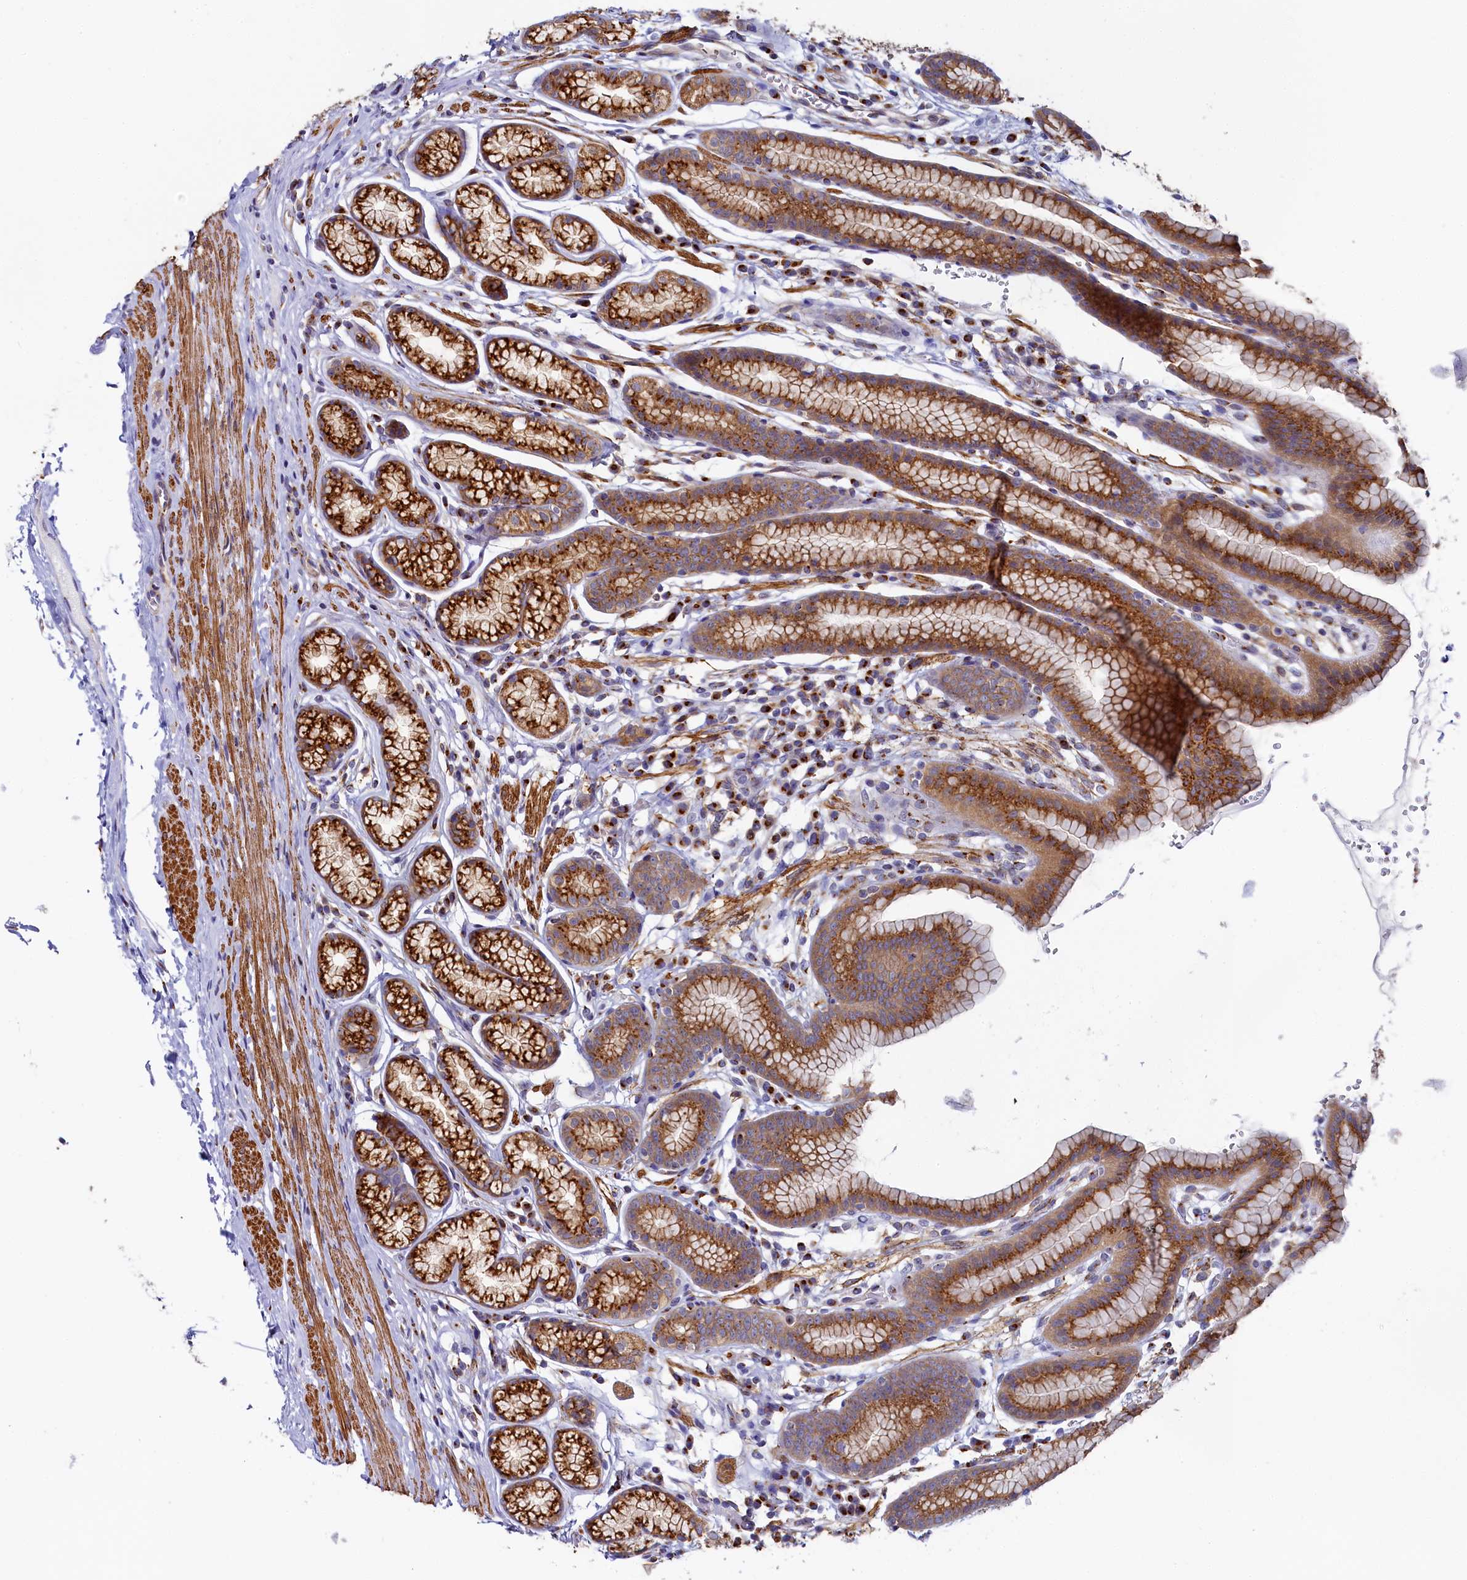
{"staining": {"intensity": "strong", "quantity": ">75%", "location": "cytoplasmic/membranous"}, "tissue": "stomach", "cell_type": "Glandular cells", "image_type": "normal", "snomed": [{"axis": "morphology", "description": "Normal tissue, NOS"}, {"axis": "topography", "description": "Stomach"}], "caption": "Normal stomach demonstrates strong cytoplasmic/membranous positivity in about >75% of glandular cells, visualized by immunohistochemistry.", "gene": "BET1L", "patient": {"sex": "male", "age": 42}}